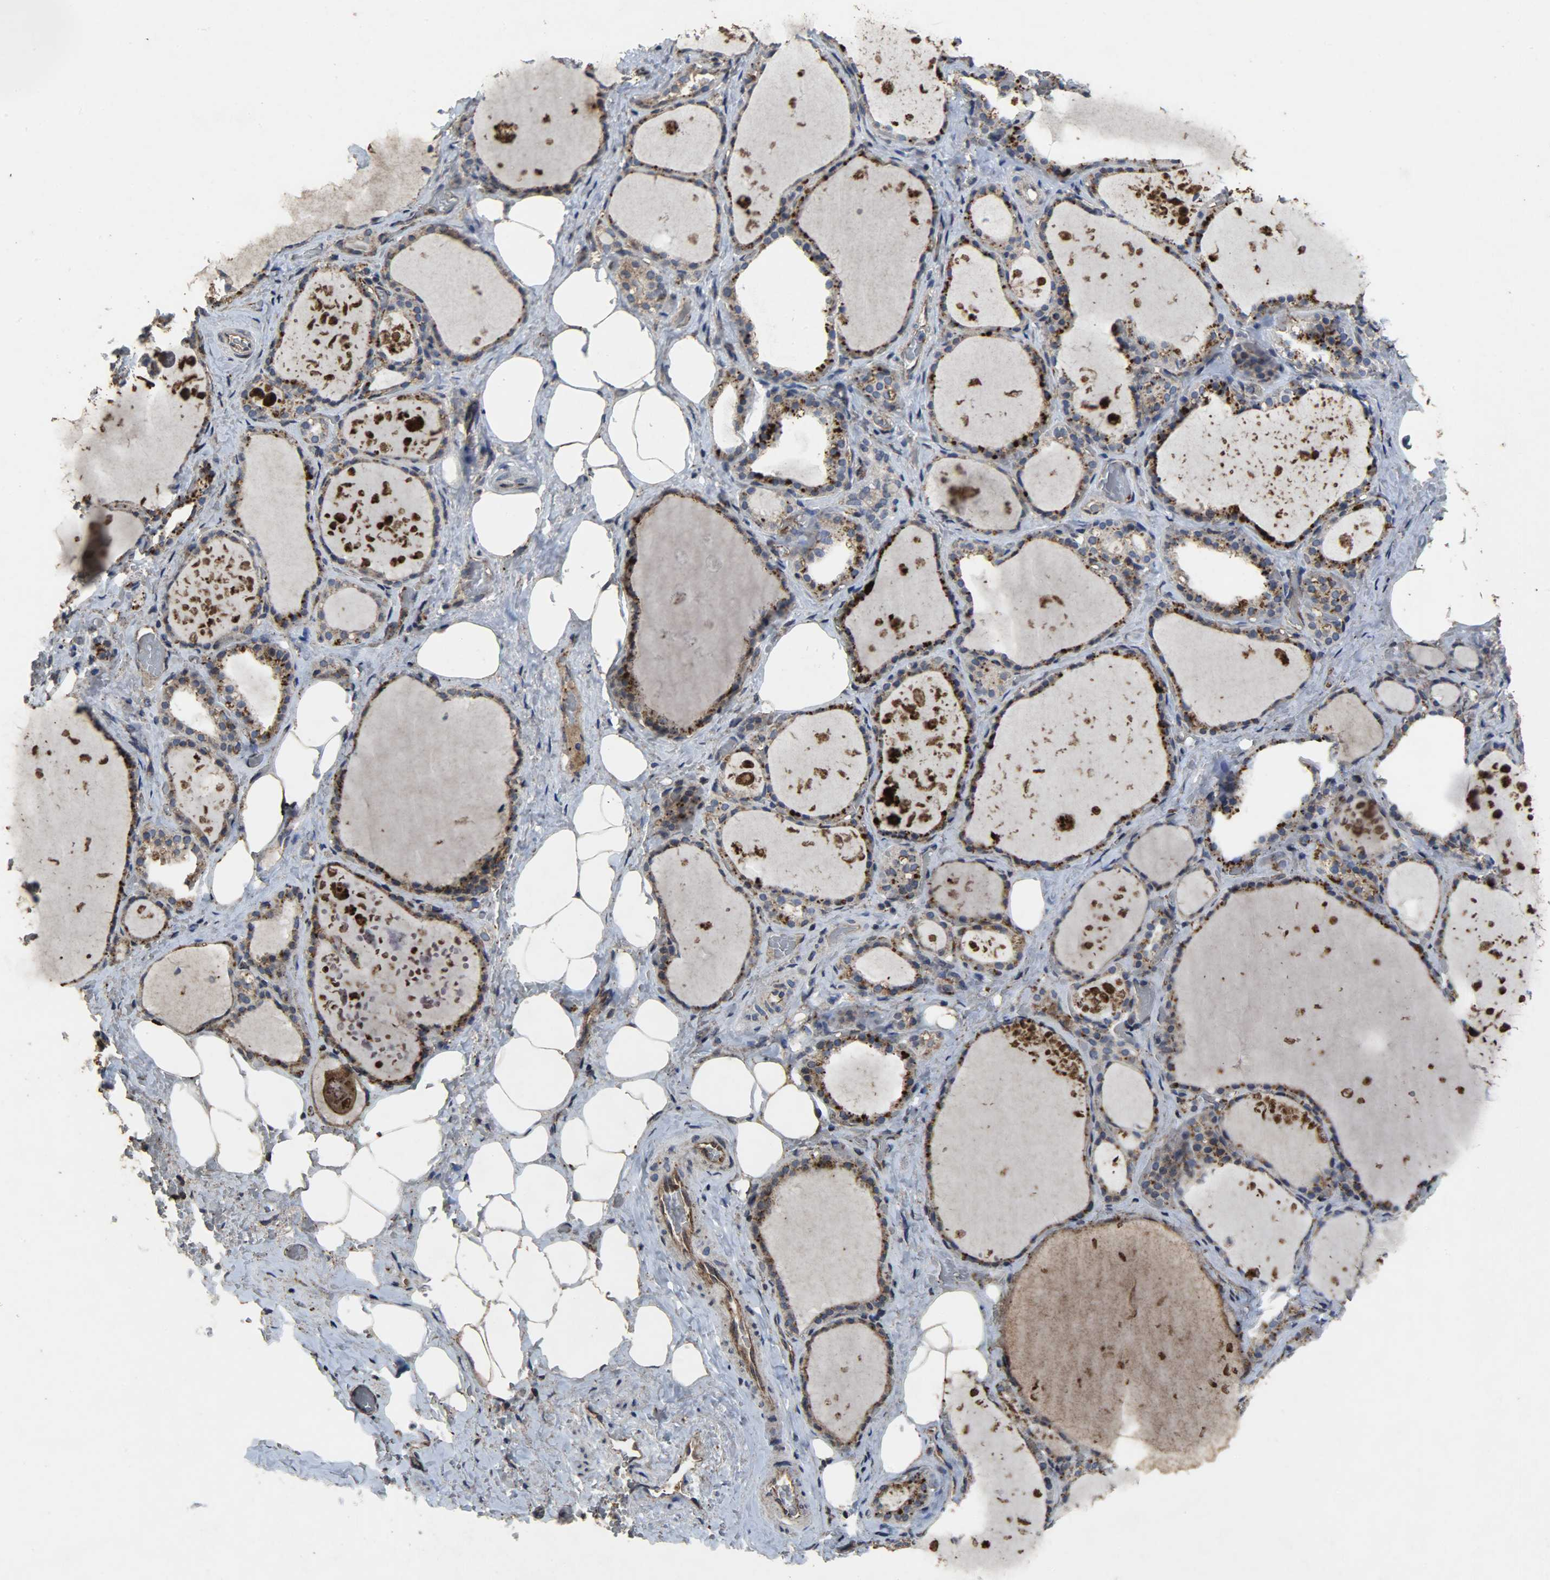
{"staining": {"intensity": "strong", "quantity": "25%-75%", "location": "cytoplasmic/membranous"}, "tissue": "thyroid gland", "cell_type": "Glandular cells", "image_type": "normal", "snomed": [{"axis": "morphology", "description": "Normal tissue, NOS"}, {"axis": "topography", "description": "Thyroid gland"}], "caption": "An image of human thyroid gland stained for a protein reveals strong cytoplasmic/membranous brown staining in glandular cells.", "gene": "TPM4", "patient": {"sex": "male", "age": 61}}